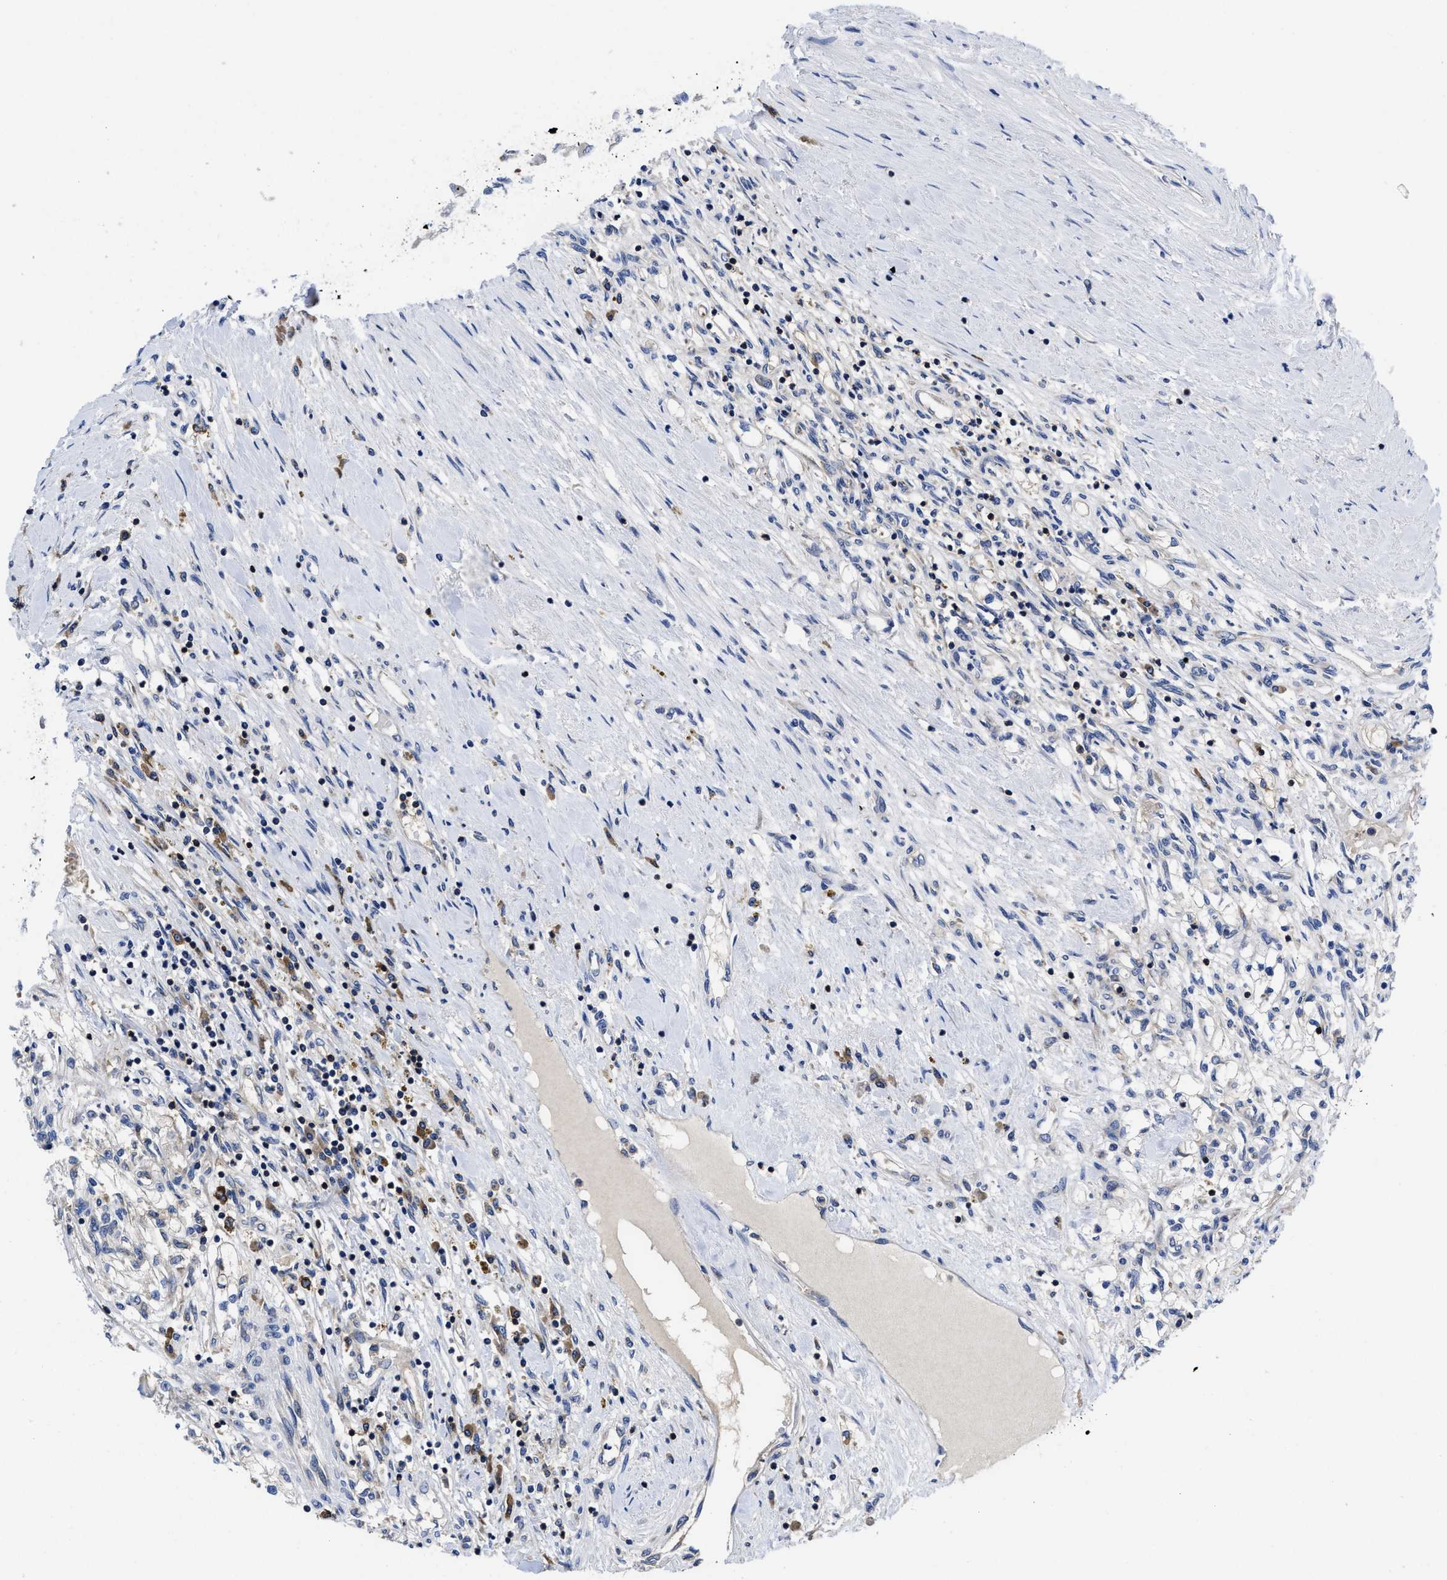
{"staining": {"intensity": "negative", "quantity": "none", "location": "none"}, "tissue": "renal cancer", "cell_type": "Tumor cells", "image_type": "cancer", "snomed": [{"axis": "morphology", "description": "Adenocarcinoma, NOS"}, {"axis": "topography", "description": "Kidney"}], "caption": "The micrograph displays no significant staining in tumor cells of renal cancer. Brightfield microscopy of IHC stained with DAB (brown) and hematoxylin (blue), captured at high magnification.", "gene": "YARS1", "patient": {"sex": "male", "age": 68}}